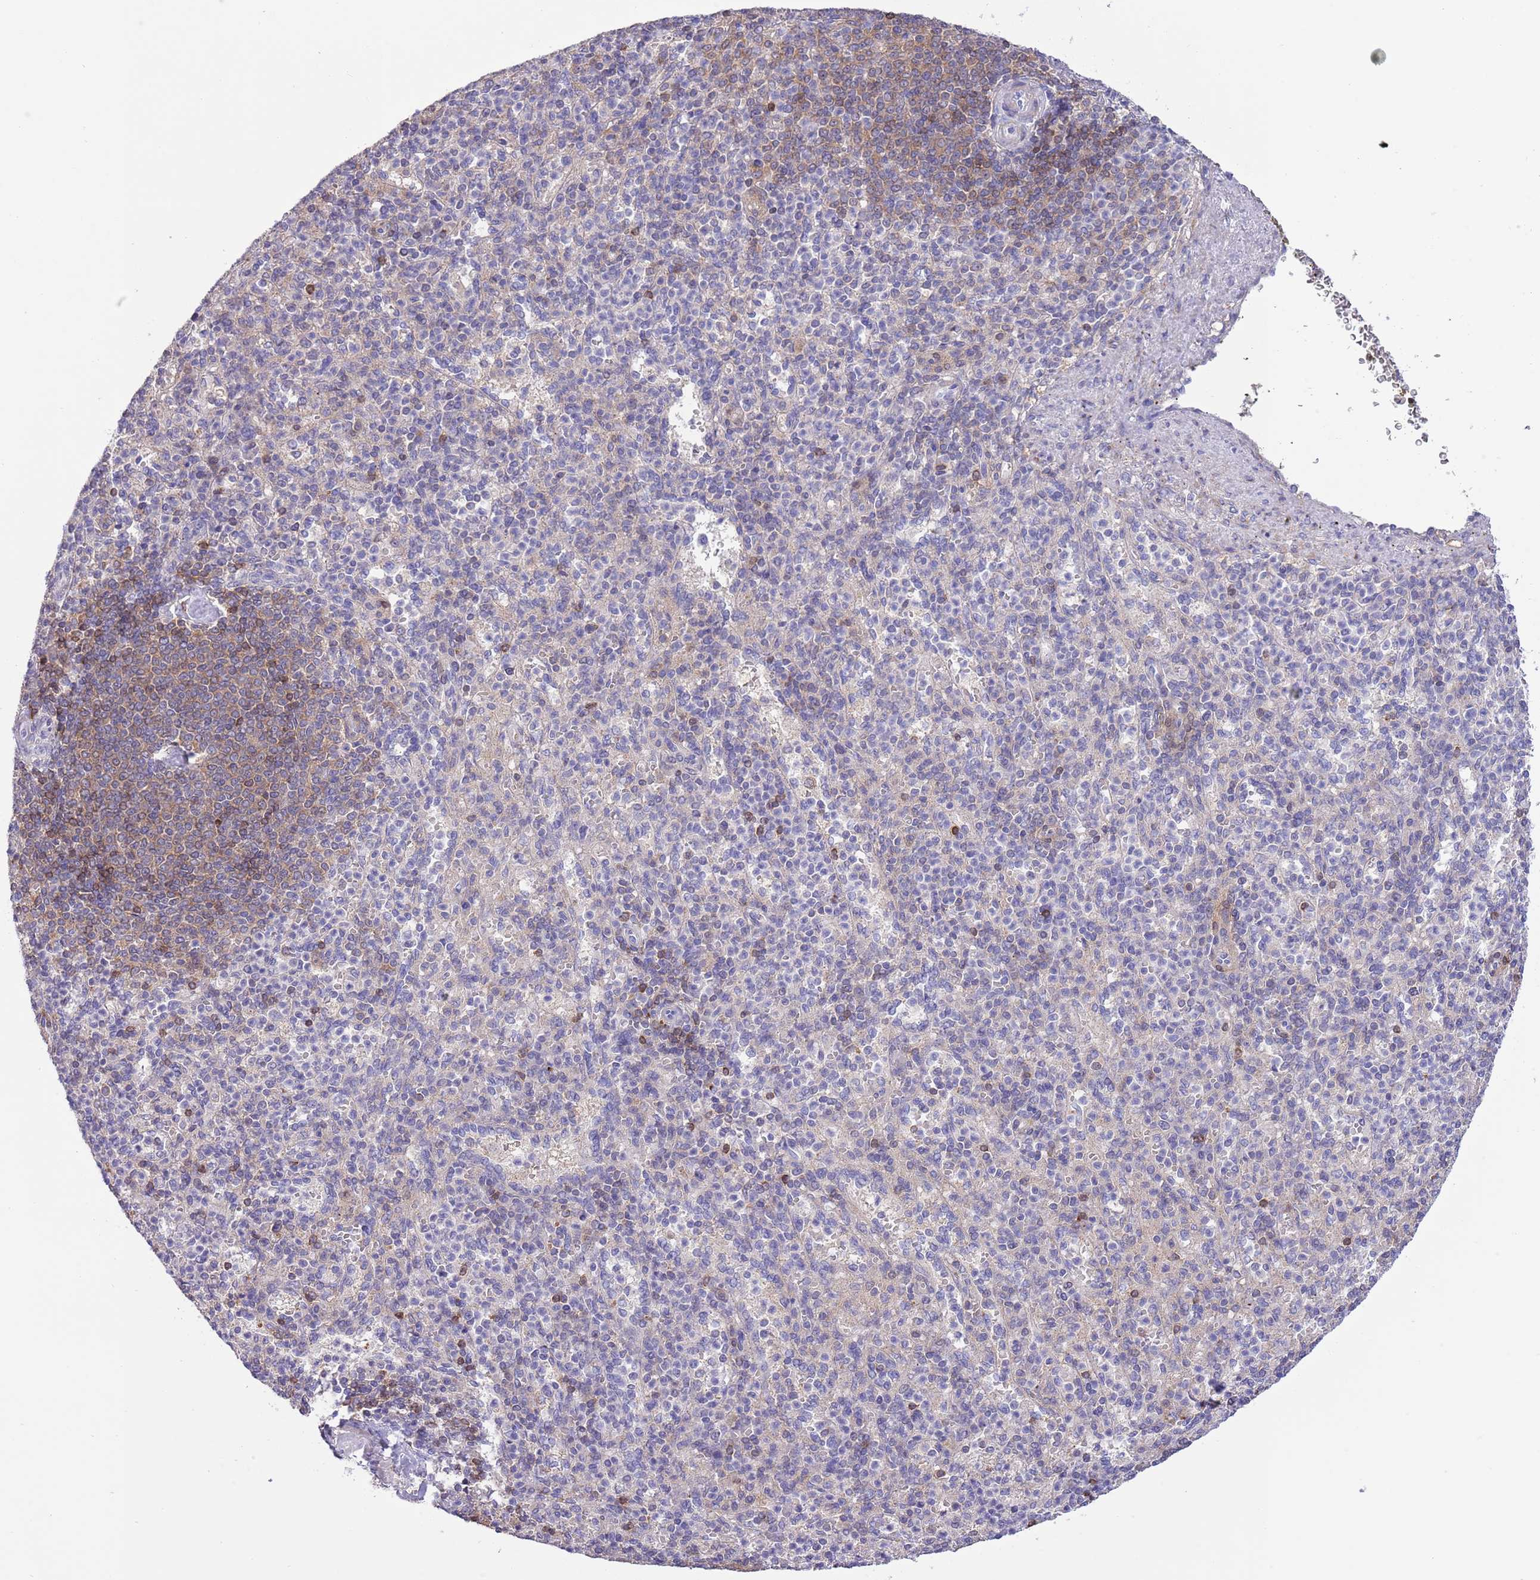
{"staining": {"intensity": "negative", "quantity": "none", "location": "none"}, "tissue": "spleen", "cell_type": "Cells in red pulp", "image_type": "normal", "snomed": [{"axis": "morphology", "description": "Normal tissue, NOS"}, {"axis": "topography", "description": "Spleen"}], "caption": "Histopathology image shows no protein staining in cells in red pulp of normal spleen.", "gene": "PRR32", "patient": {"sex": "female", "age": 74}}